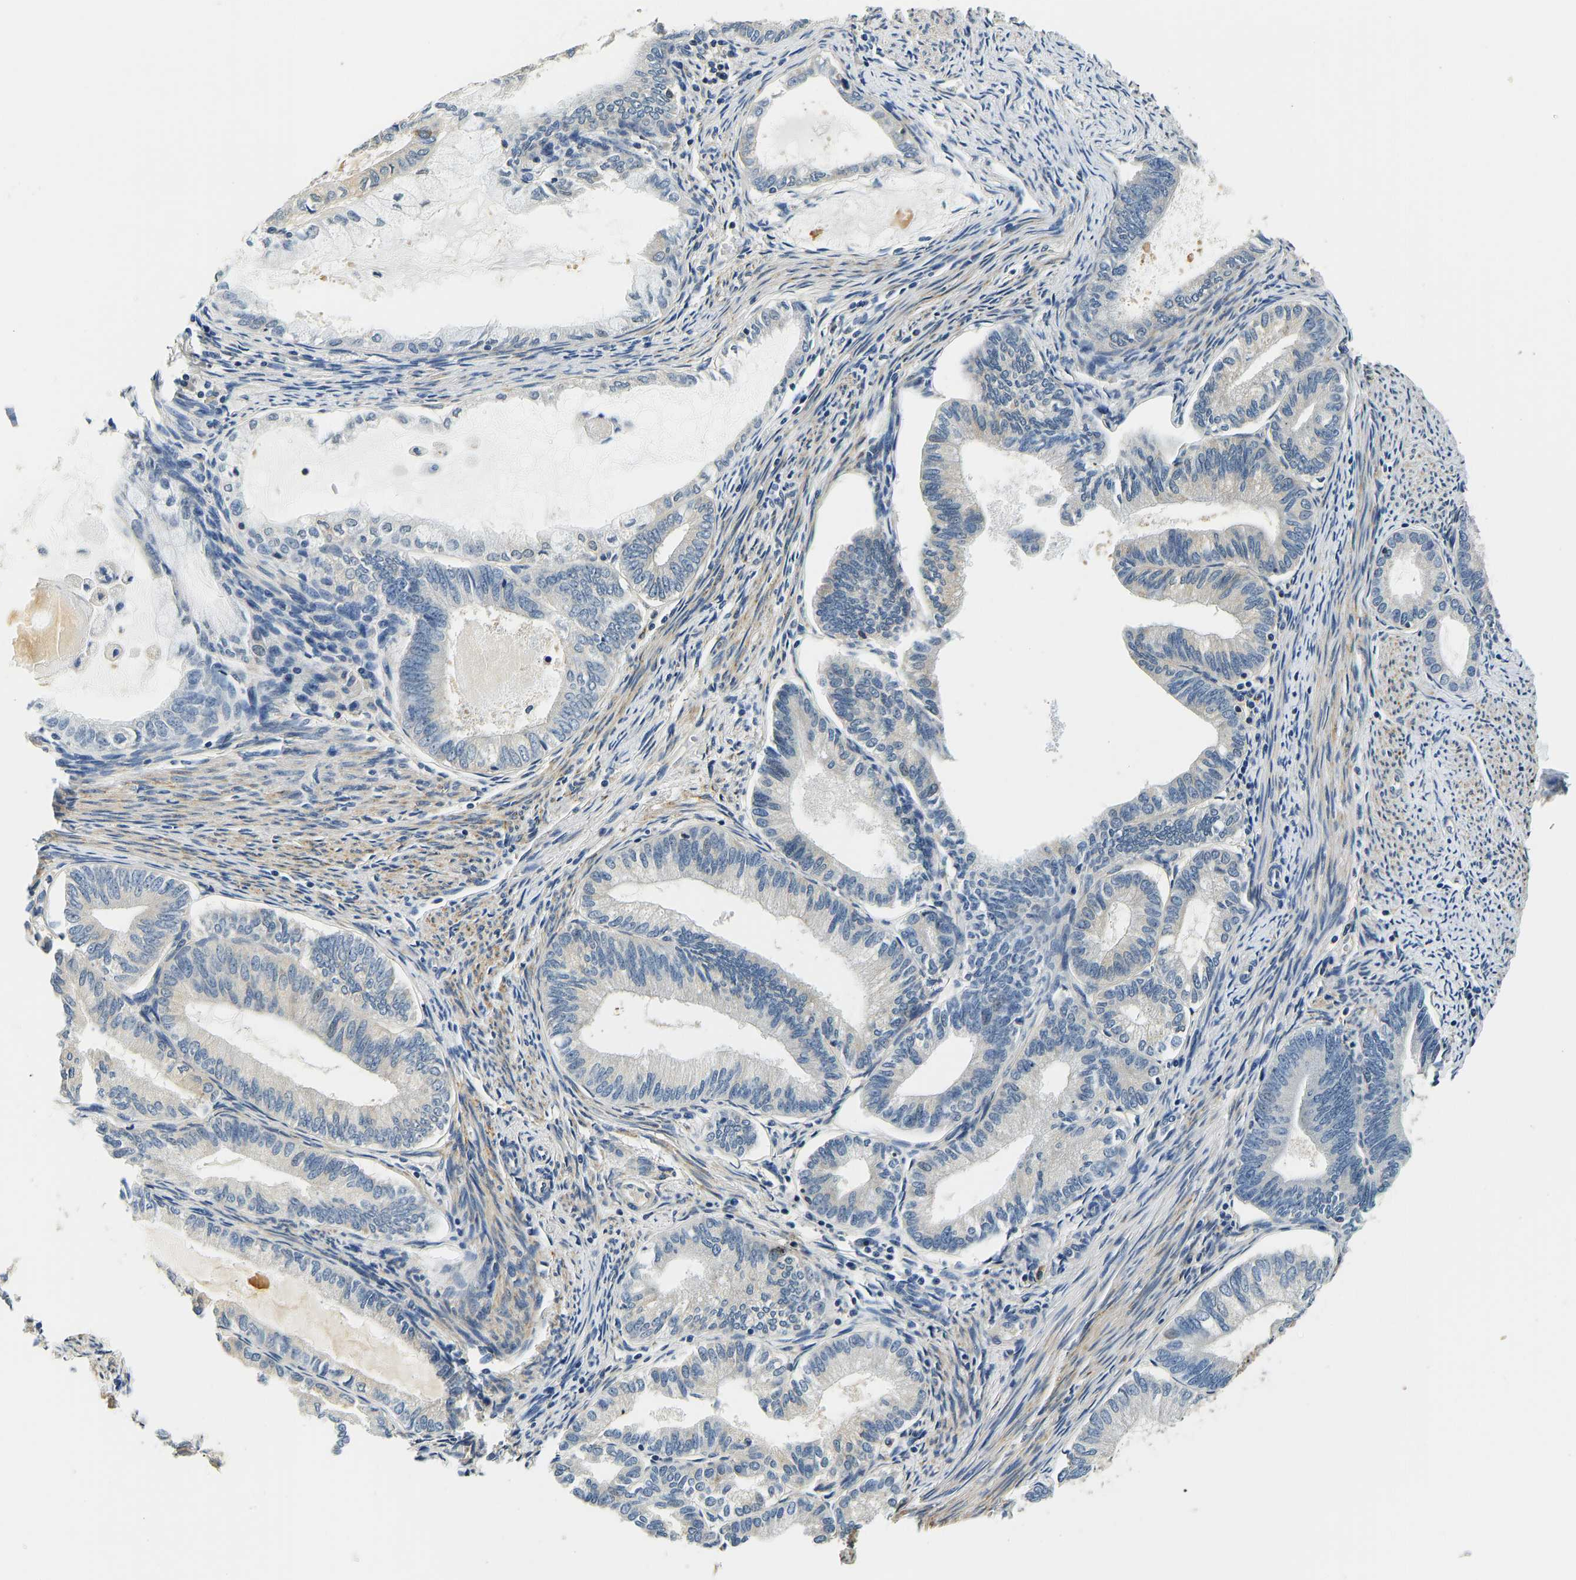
{"staining": {"intensity": "negative", "quantity": "none", "location": "none"}, "tissue": "endometrial cancer", "cell_type": "Tumor cells", "image_type": "cancer", "snomed": [{"axis": "morphology", "description": "Adenocarcinoma, NOS"}, {"axis": "topography", "description": "Endometrium"}], "caption": "The IHC micrograph has no significant staining in tumor cells of endometrial cancer tissue.", "gene": "RESF1", "patient": {"sex": "female", "age": 86}}